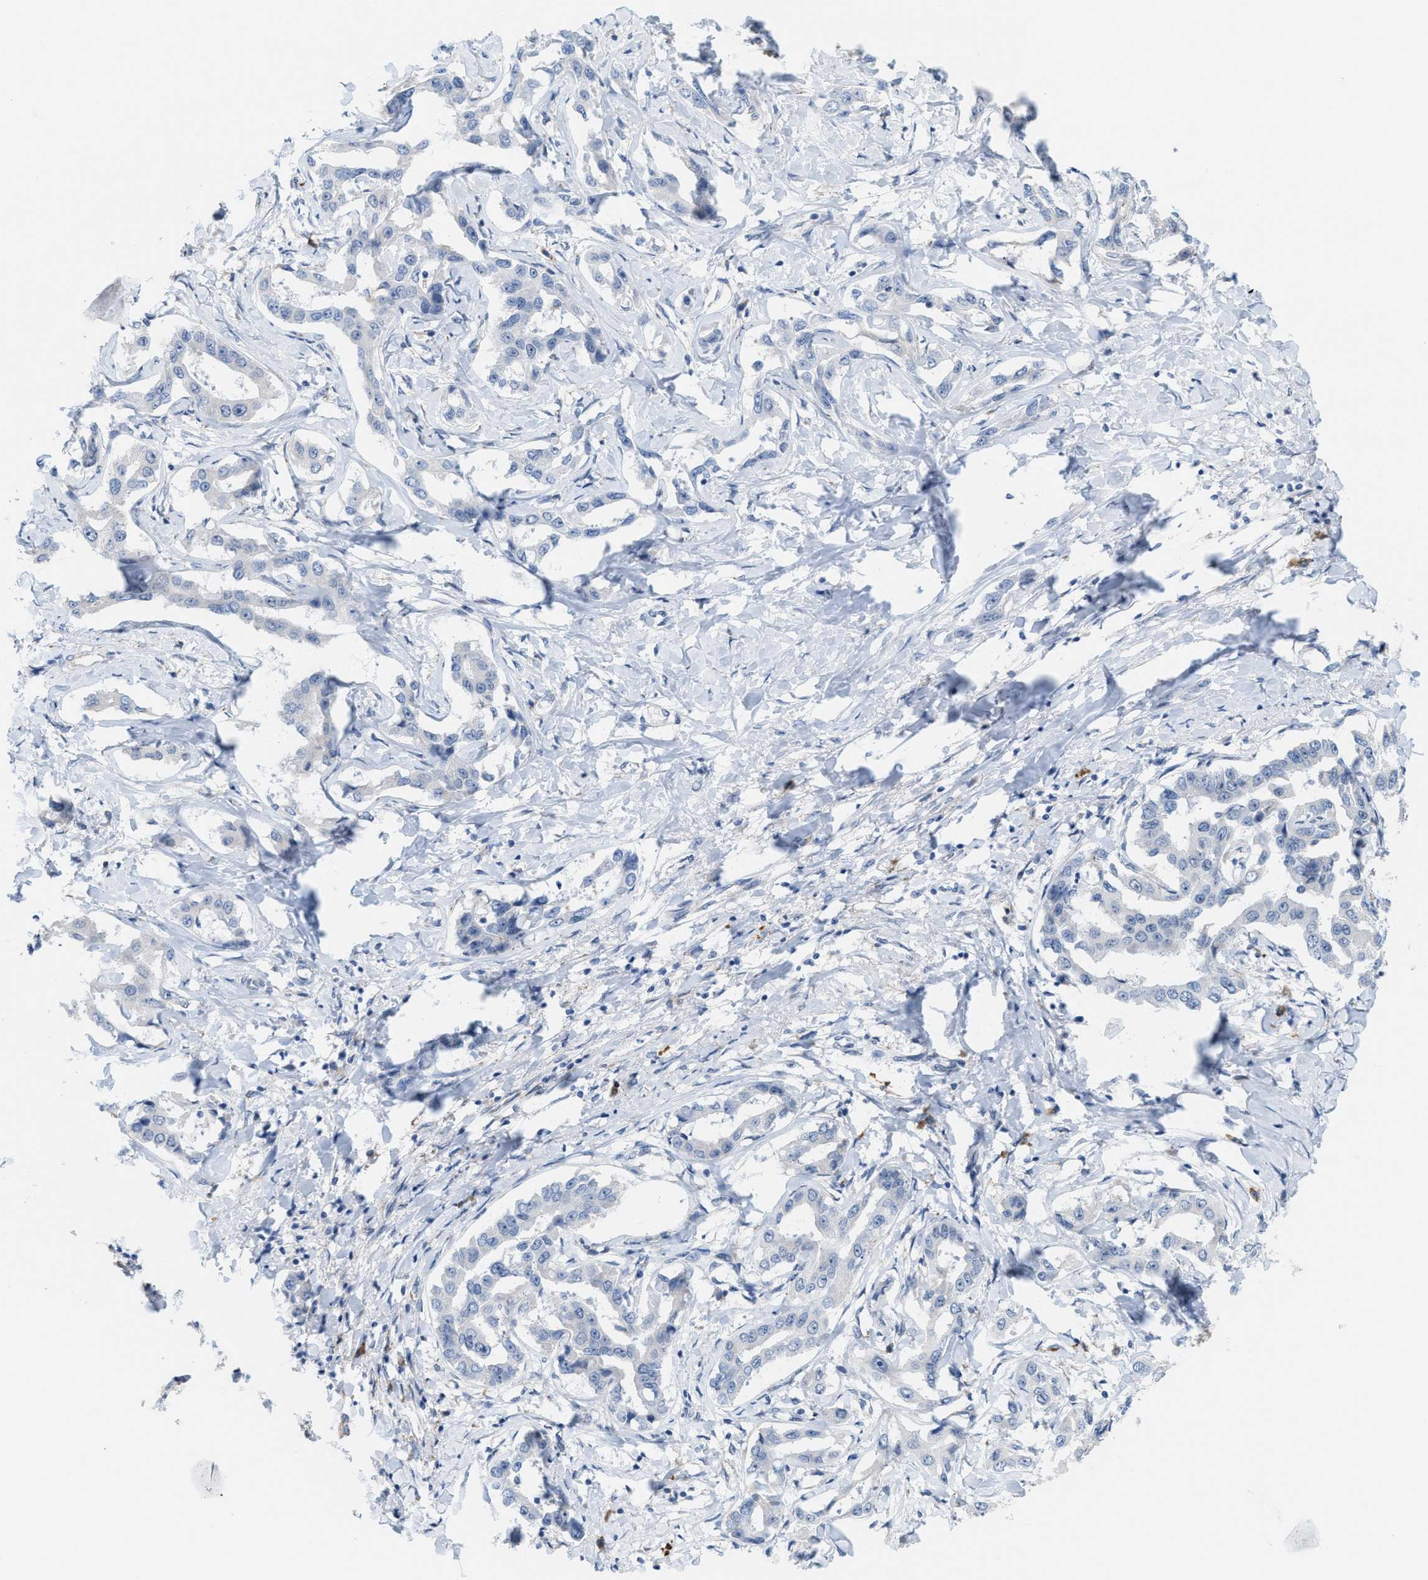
{"staining": {"intensity": "negative", "quantity": "none", "location": "none"}, "tissue": "liver cancer", "cell_type": "Tumor cells", "image_type": "cancer", "snomed": [{"axis": "morphology", "description": "Cholangiocarcinoma"}, {"axis": "topography", "description": "Liver"}], "caption": "There is no significant positivity in tumor cells of liver cancer (cholangiocarcinoma). (DAB (3,3'-diaminobenzidine) IHC with hematoxylin counter stain).", "gene": "KIFC3", "patient": {"sex": "male", "age": 59}}